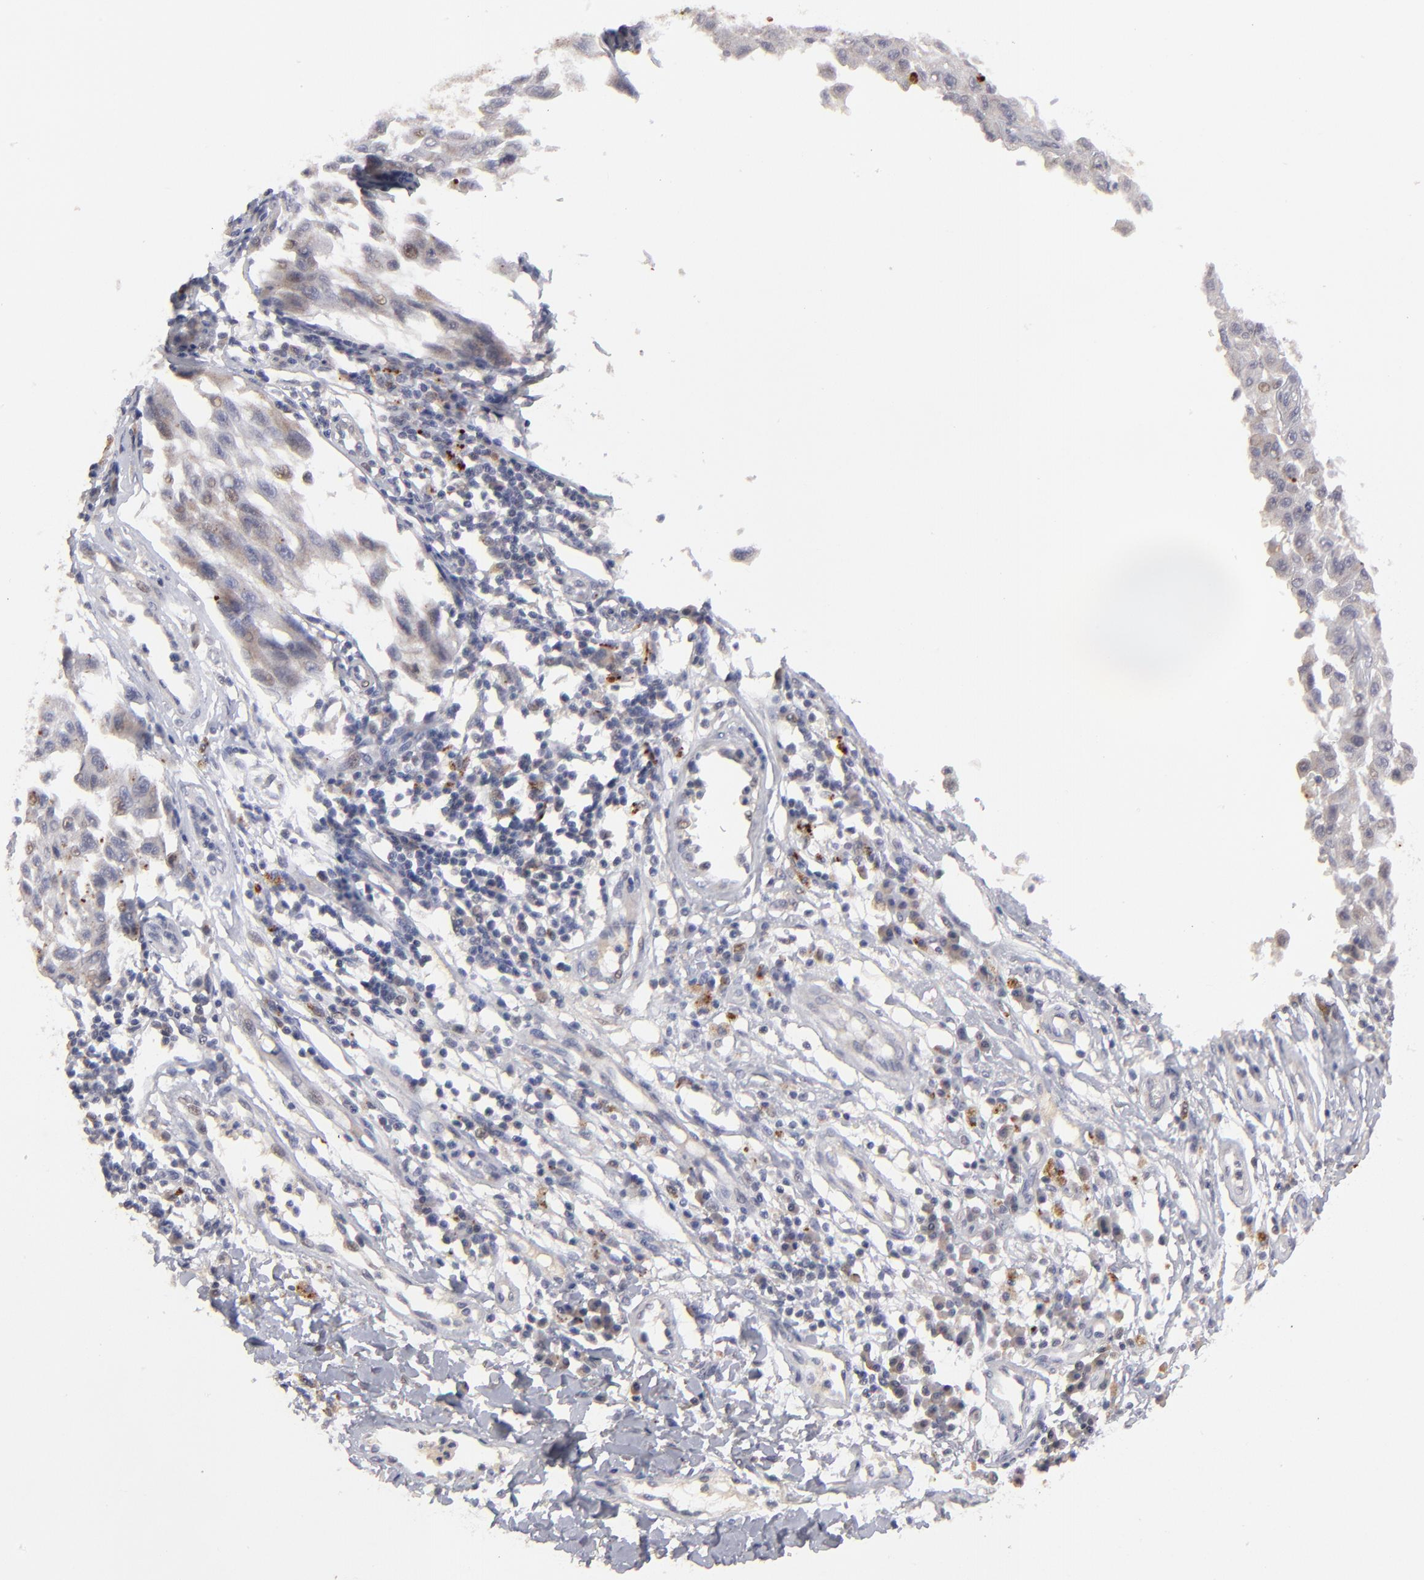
{"staining": {"intensity": "weak", "quantity": "<25%", "location": "nuclear"}, "tissue": "melanoma", "cell_type": "Tumor cells", "image_type": "cancer", "snomed": [{"axis": "morphology", "description": "Malignant melanoma, NOS"}, {"axis": "topography", "description": "Skin"}], "caption": "High power microscopy histopathology image of an immunohistochemistry (IHC) histopathology image of malignant melanoma, revealing no significant positivity in tumor cells.", "gene": "GPM6B", "patient": {"sex": "male", "age": 30}}